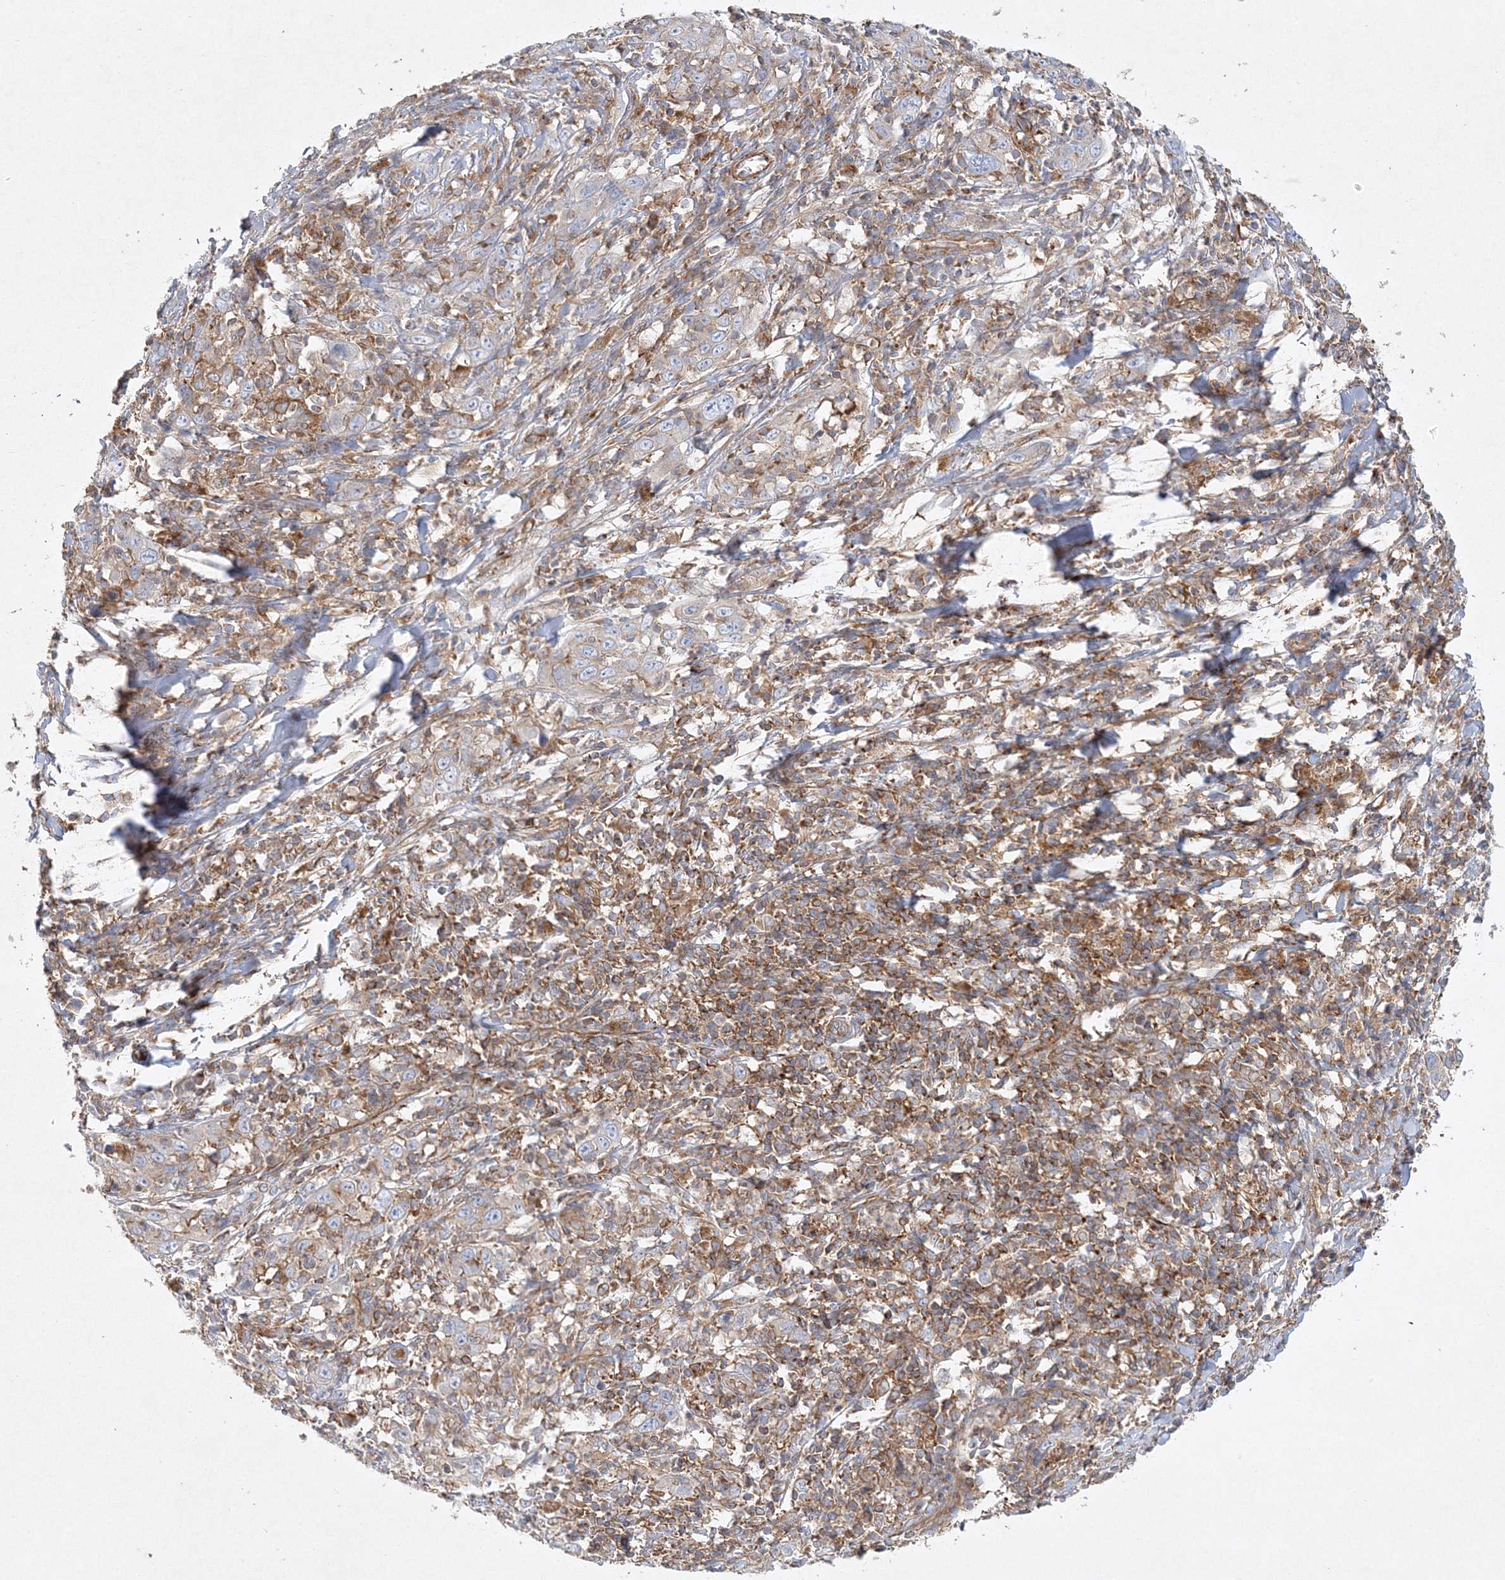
{"staining": {"intensity": "weak", "quantity": ">75%", "location": "cytoplasmic/membranous"}, "tissue": "cervical cancer", "cell_type": "Tumor cells", "image_type": "cancer", "snomed": [{"axis": "morphology", "description": "Squamous cell carcinoma, NOS"}, {"axis": "topography", "description": "Cervix"}], "caption": "Tumor cells exhibit low levels of weak cytoplasmic/membranous expression in about >75% of cells in cervical cancer.", "gene": "WDR37", "patient": {"sex": "female", "age": 46}}